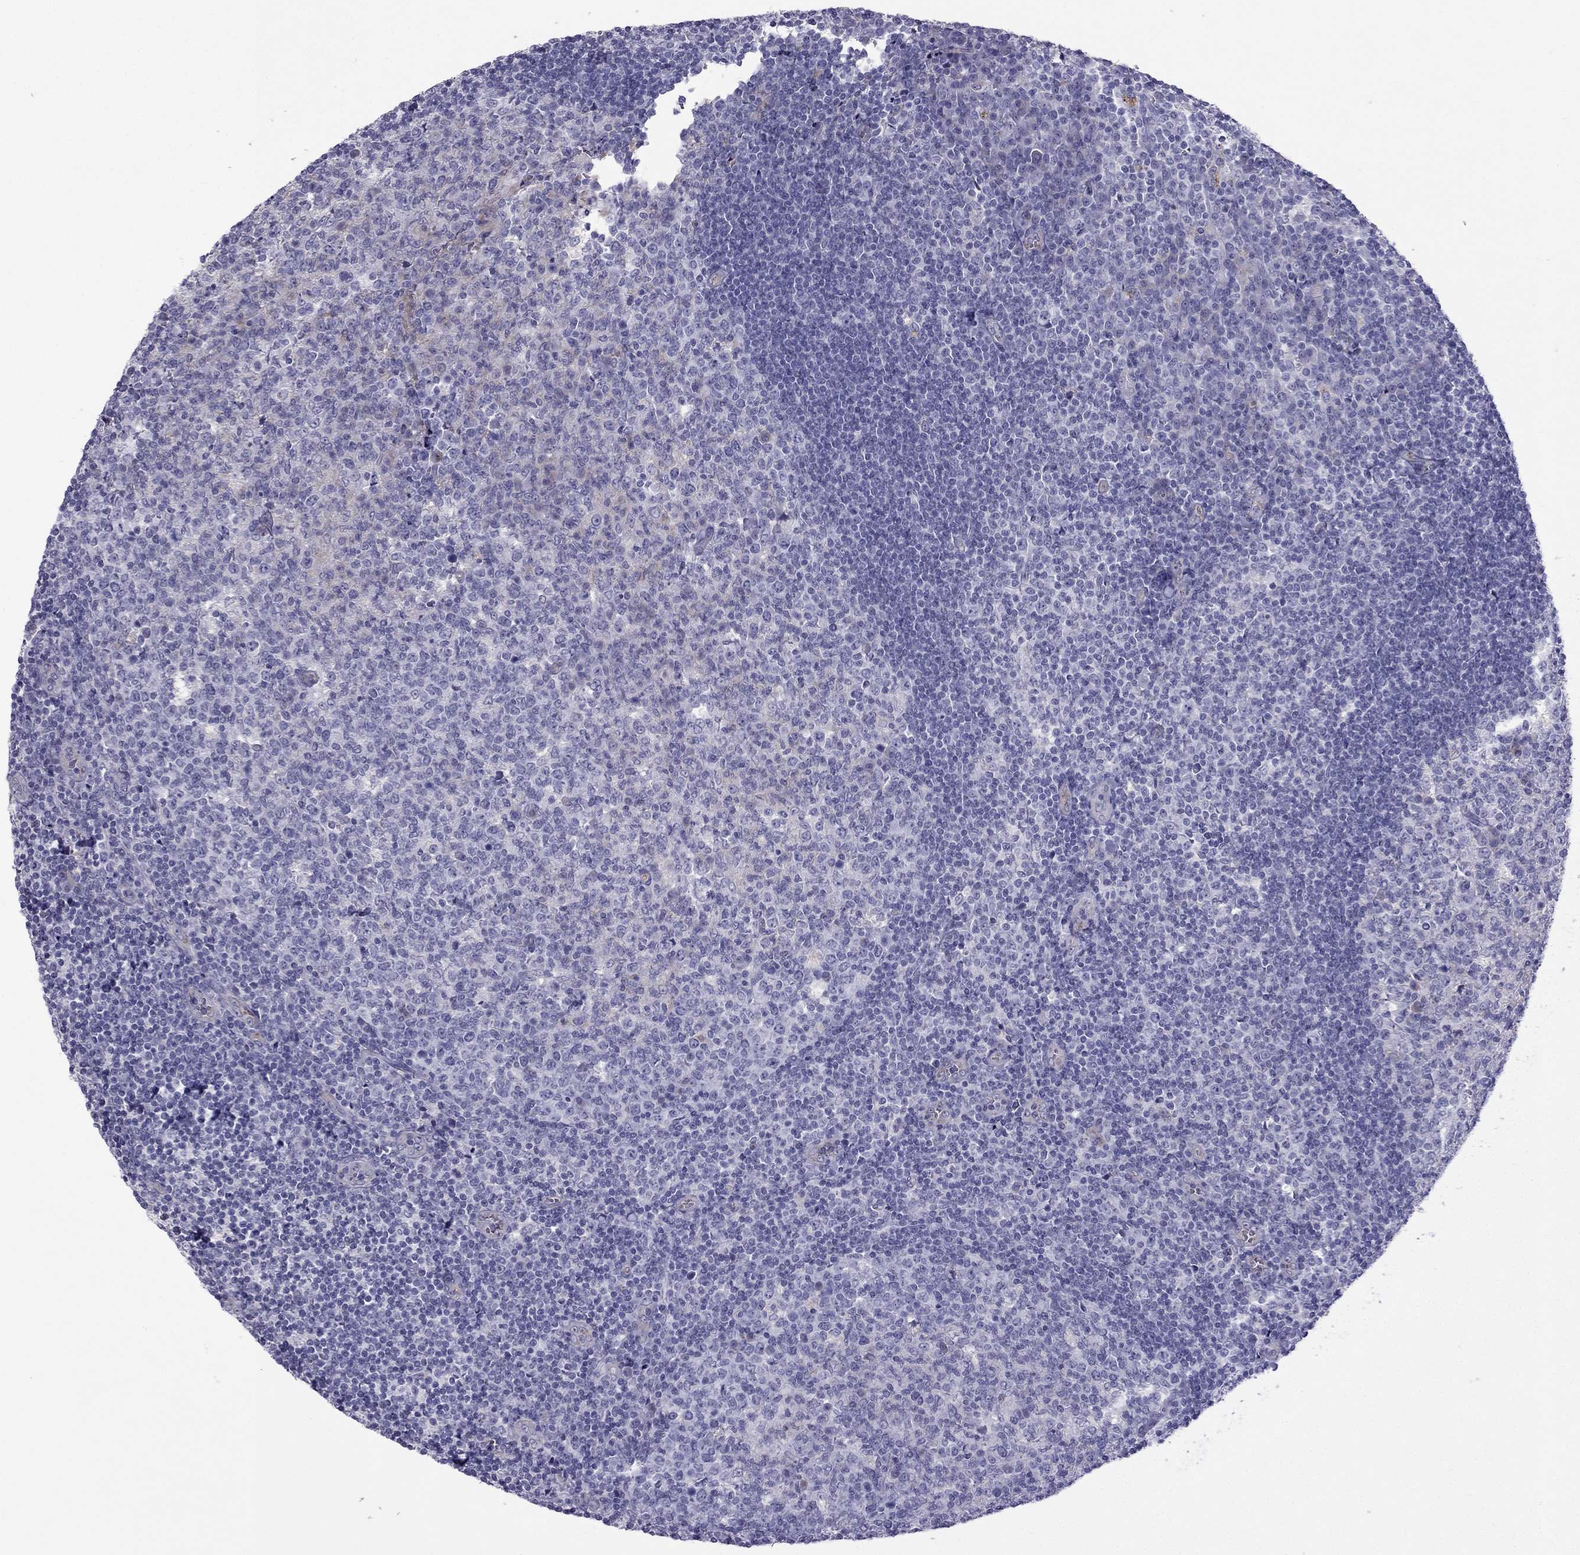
{"staining": {"intensity": "negative", "quantity": "none", "location": "none"}, "tissue": "tonsil", "cell_type": "Germinal center cells", "image_type": "normal", "snomed": [{"axis": "morphology", "description": "Normal tissue, NOS"}, {"axis": "topography", "description": "Tonsil"}], "caption": "IHC of unremarkable tonsil exhibits no expression in germinal center cells. (DAB immunohistochemistry, high magnification).", "gene": "STOML3", "patient": {"sex": "female", "age": 13}}